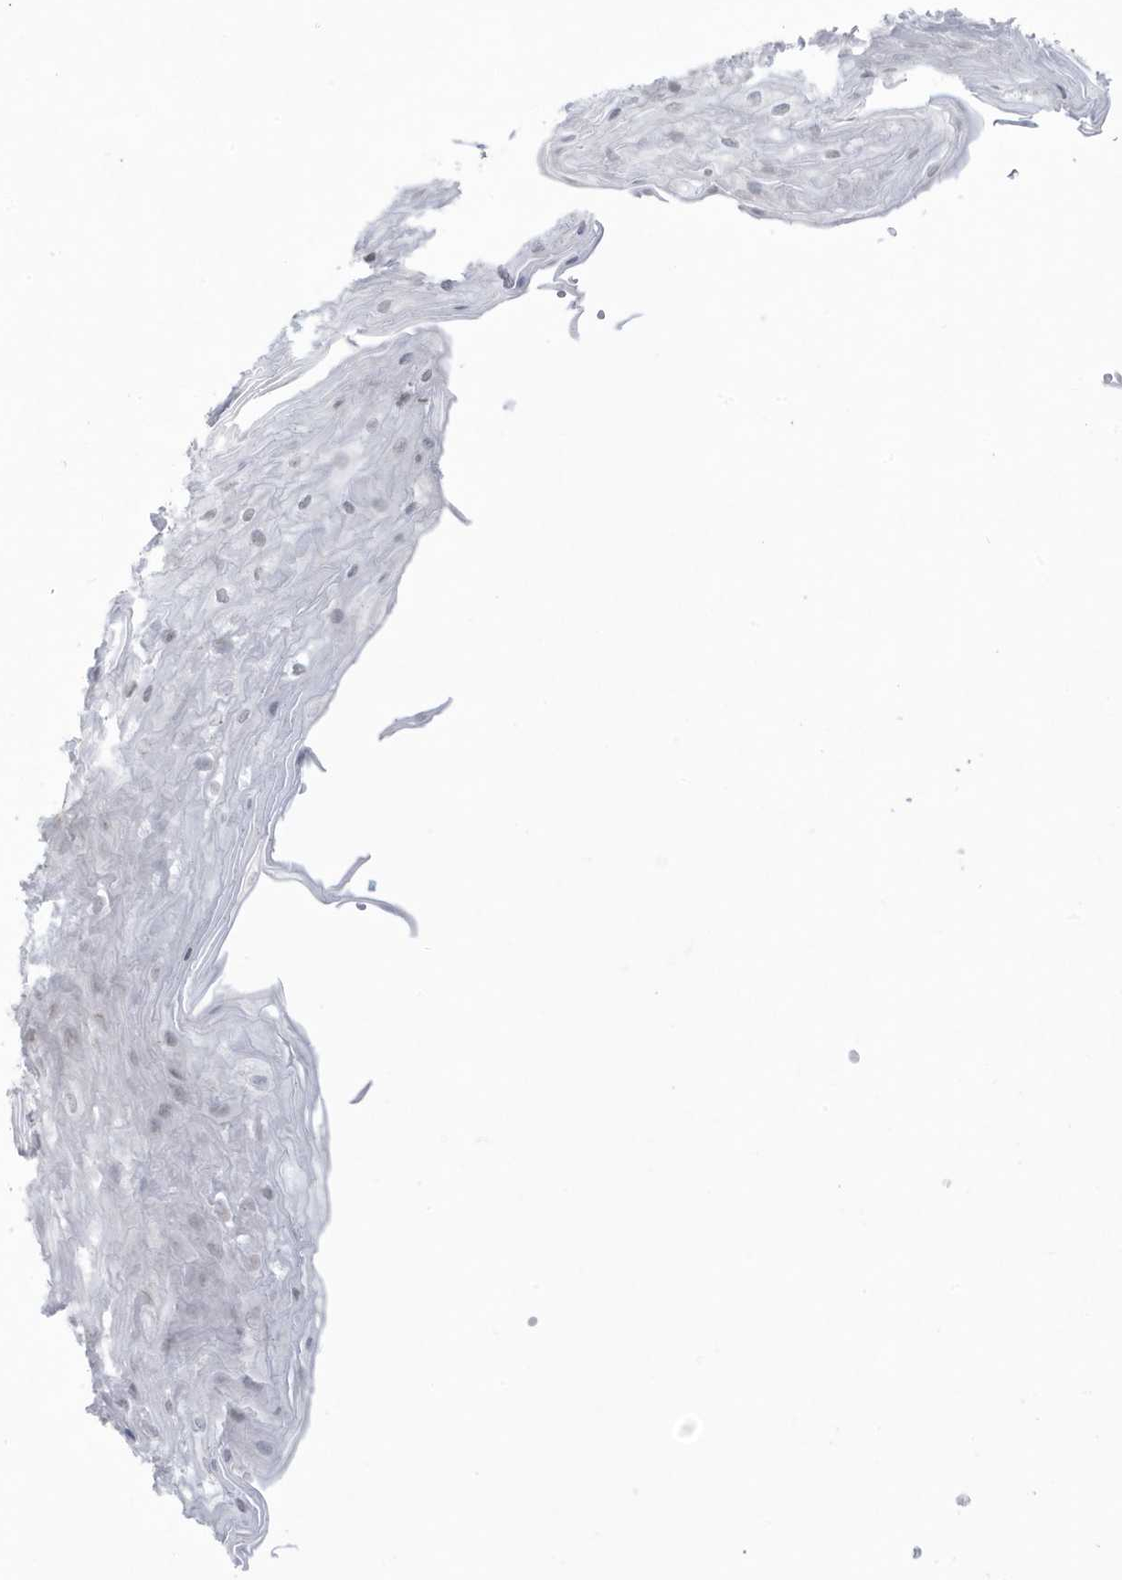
{"staining": {"intensity": "weak", "quantity": "25%-75%", "location": "nuclear"}, "tissue": "esophagus", "cell_type": "Squamous epithelial cells", "image_type": "normal", "snomed": [{"axis": "morphology", "description": "Normal tissue, NOS"}, {"axis": "topography", "description": "Esophagus"}], "caption": "Weak nuclear staining is appreciated in approximately 25%-75% of squamous epithelial cells in unremarkable esophagus.", "gene": "HERC6", "patient": {"sex": "female", "age": 66}}